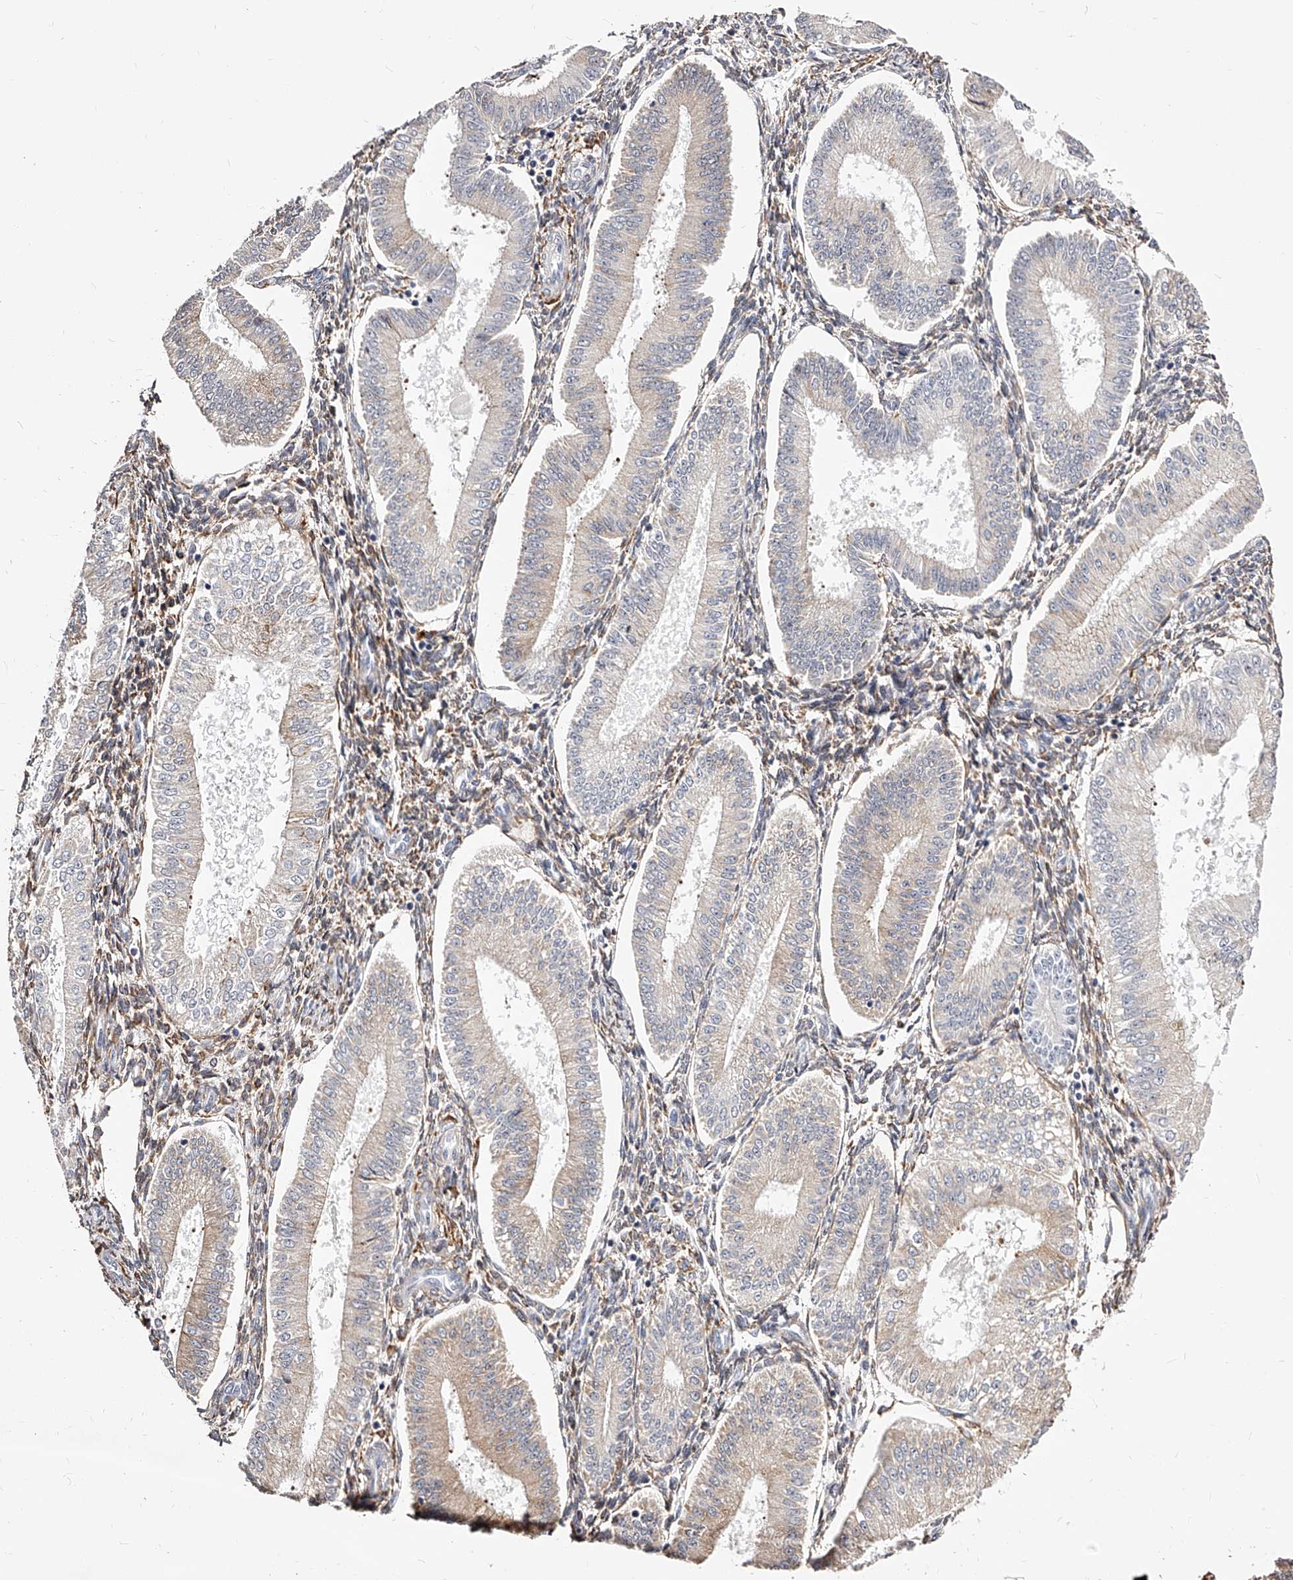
{"staining": {"intensity": "moderate", "quantity": "<25%", "location": "cytoplasmic/membranous"}, "tissue": "endometrium", "cell_type": "Cells in endometrial stroma", "image_type": "normal", "snomed": [{"axis": "morphology", "description": "Normal tissue, NOS"}, {"axis": "topography", "description": "Endometrium"}], "caption": "Endometrium stained with IHC shows moderate cytoplasmic/membranous positivity in approximately <25% of cells in endometrial stroma.", "gene": "CD82", "patient": {"sex": "female", "age": 39}}